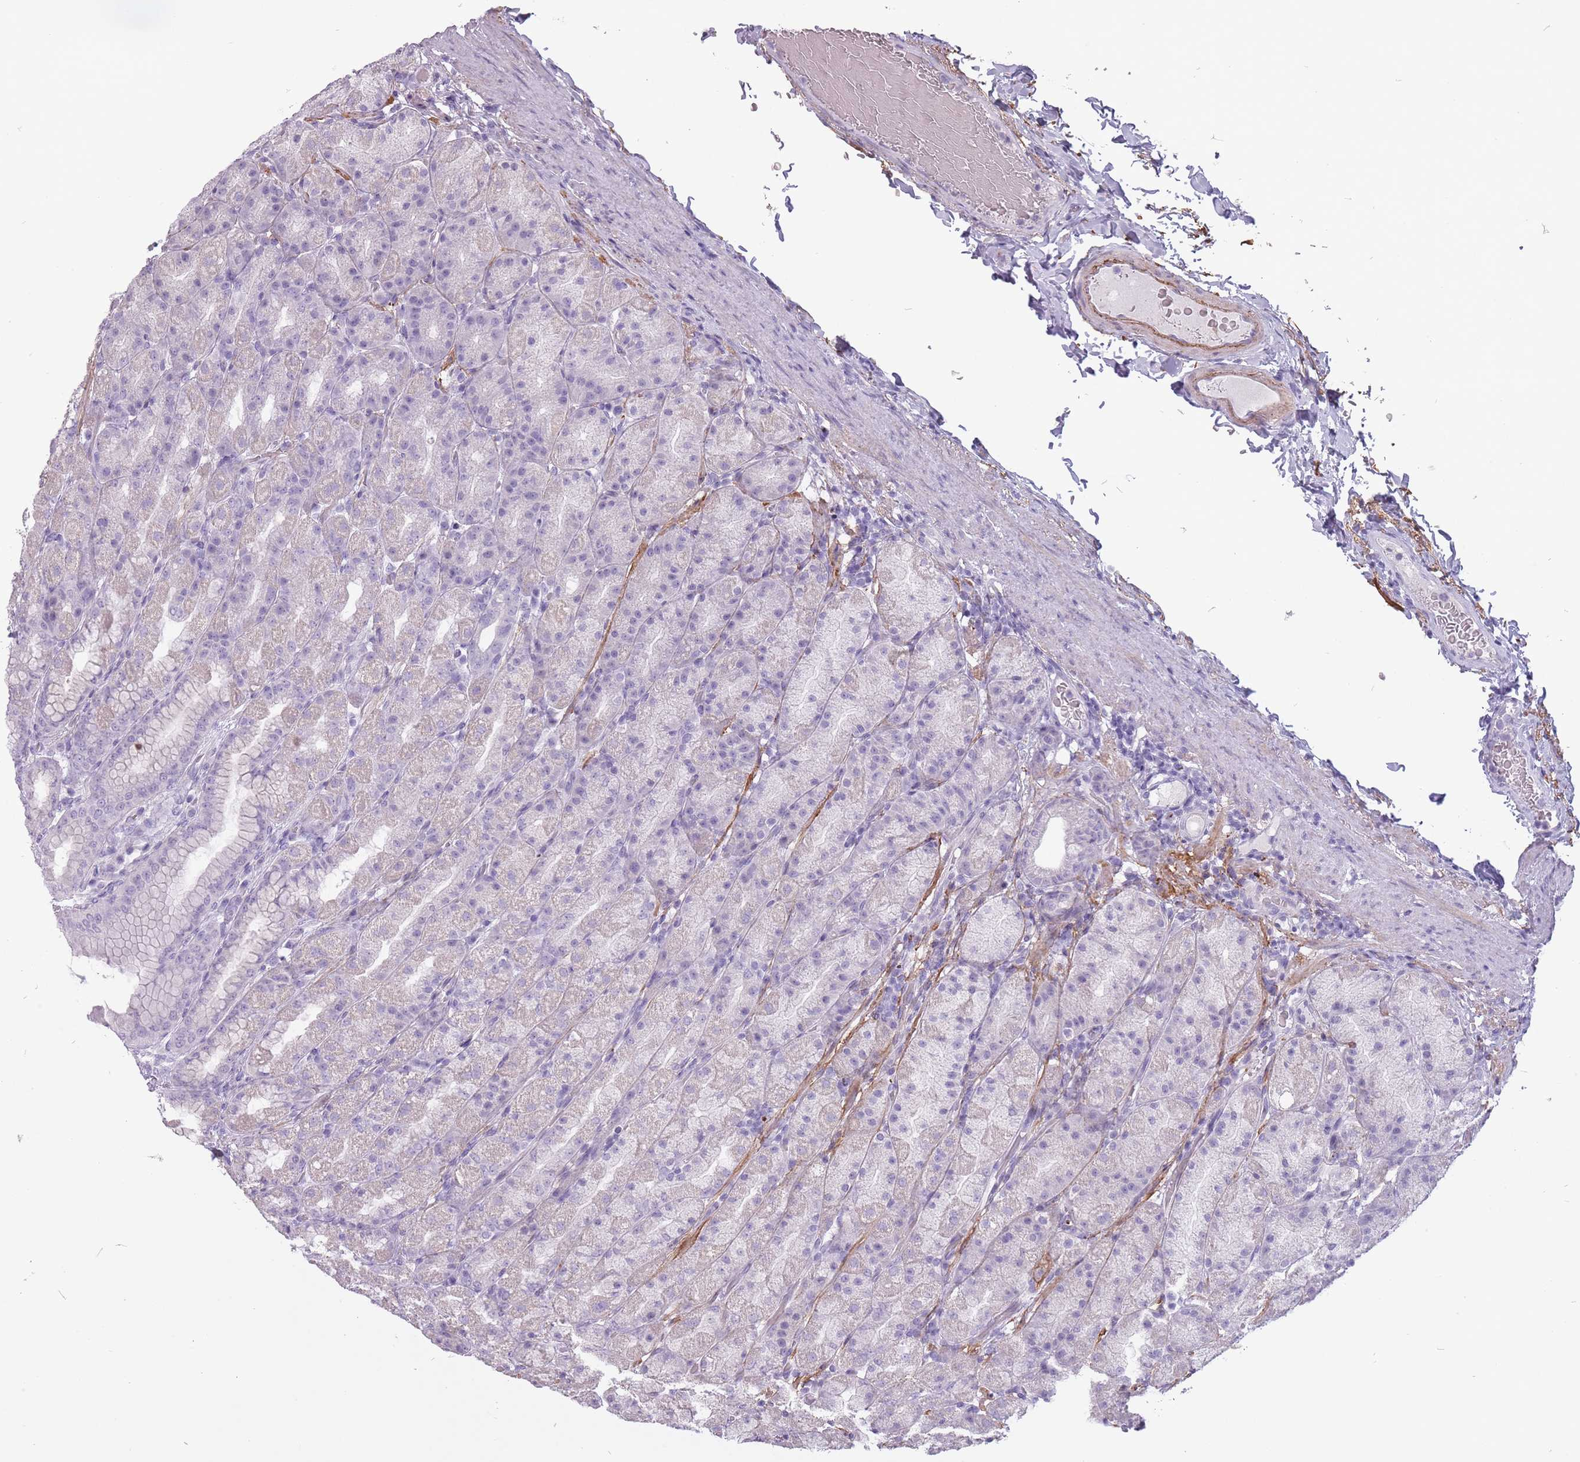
{"staining": {"intensity": "negative", "quantity": "none", "location": "none"}, "tissue": "stomach", "cell_type": "Glandular cells", "image_type": "normal", "snomed": [{"axis": "morphology", "description": "Normal tissue, NOS"}, {"axis": "topography", "description": "Stomach, upper"}, {"axis": "topography", "description": "Stomach"}], "caption": "Glandular cells show no significant protein positivity in benign stomach.", "gene": "RFX4", "patient": {"sex": "male", "age": 68}}